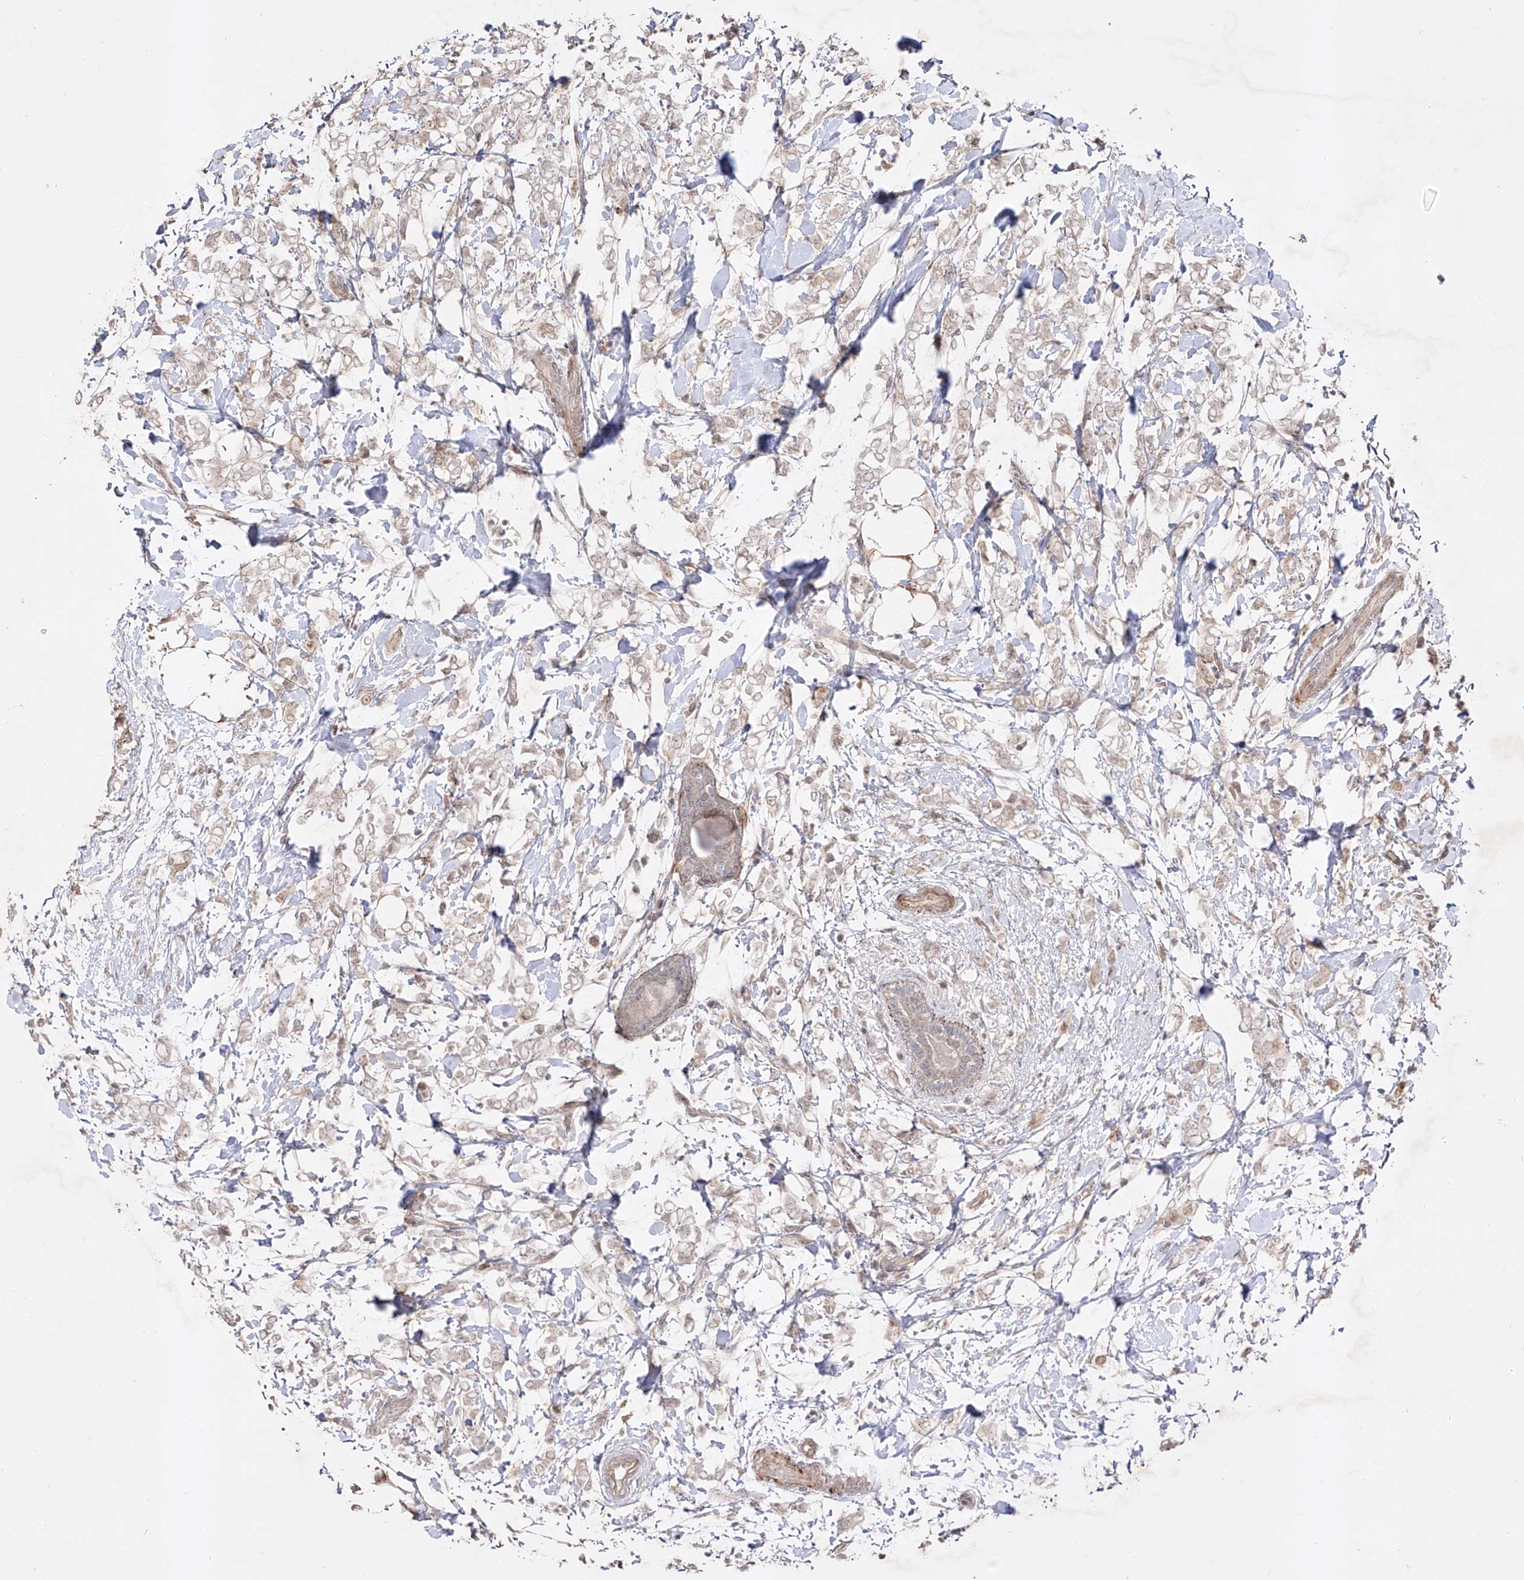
{"staining": {"intensity": "weak", "quantity": "25%-75%", "location": "cytoplasmic/membranous"}, "tissue": "breast cancer", "cell_type": "Tumor cells", "image_type": "cancer", "snomed": [{"axis": "morphology", "description": "Normal tissue, NOS"}, {"axis": "morphology", "description": "Lobular carcinoma"}, {"axis": "topography", "description": "Breast"}], "caption": "The image reveals immunohistochemical staining of breast cancer (lobular carcinoma). There is weak cytoplasmic/membranous expression is present in approximately 25%-75% of tumor cells.", "gene": "KDM1B", "patient": {"sex": "female", "age": 47}}